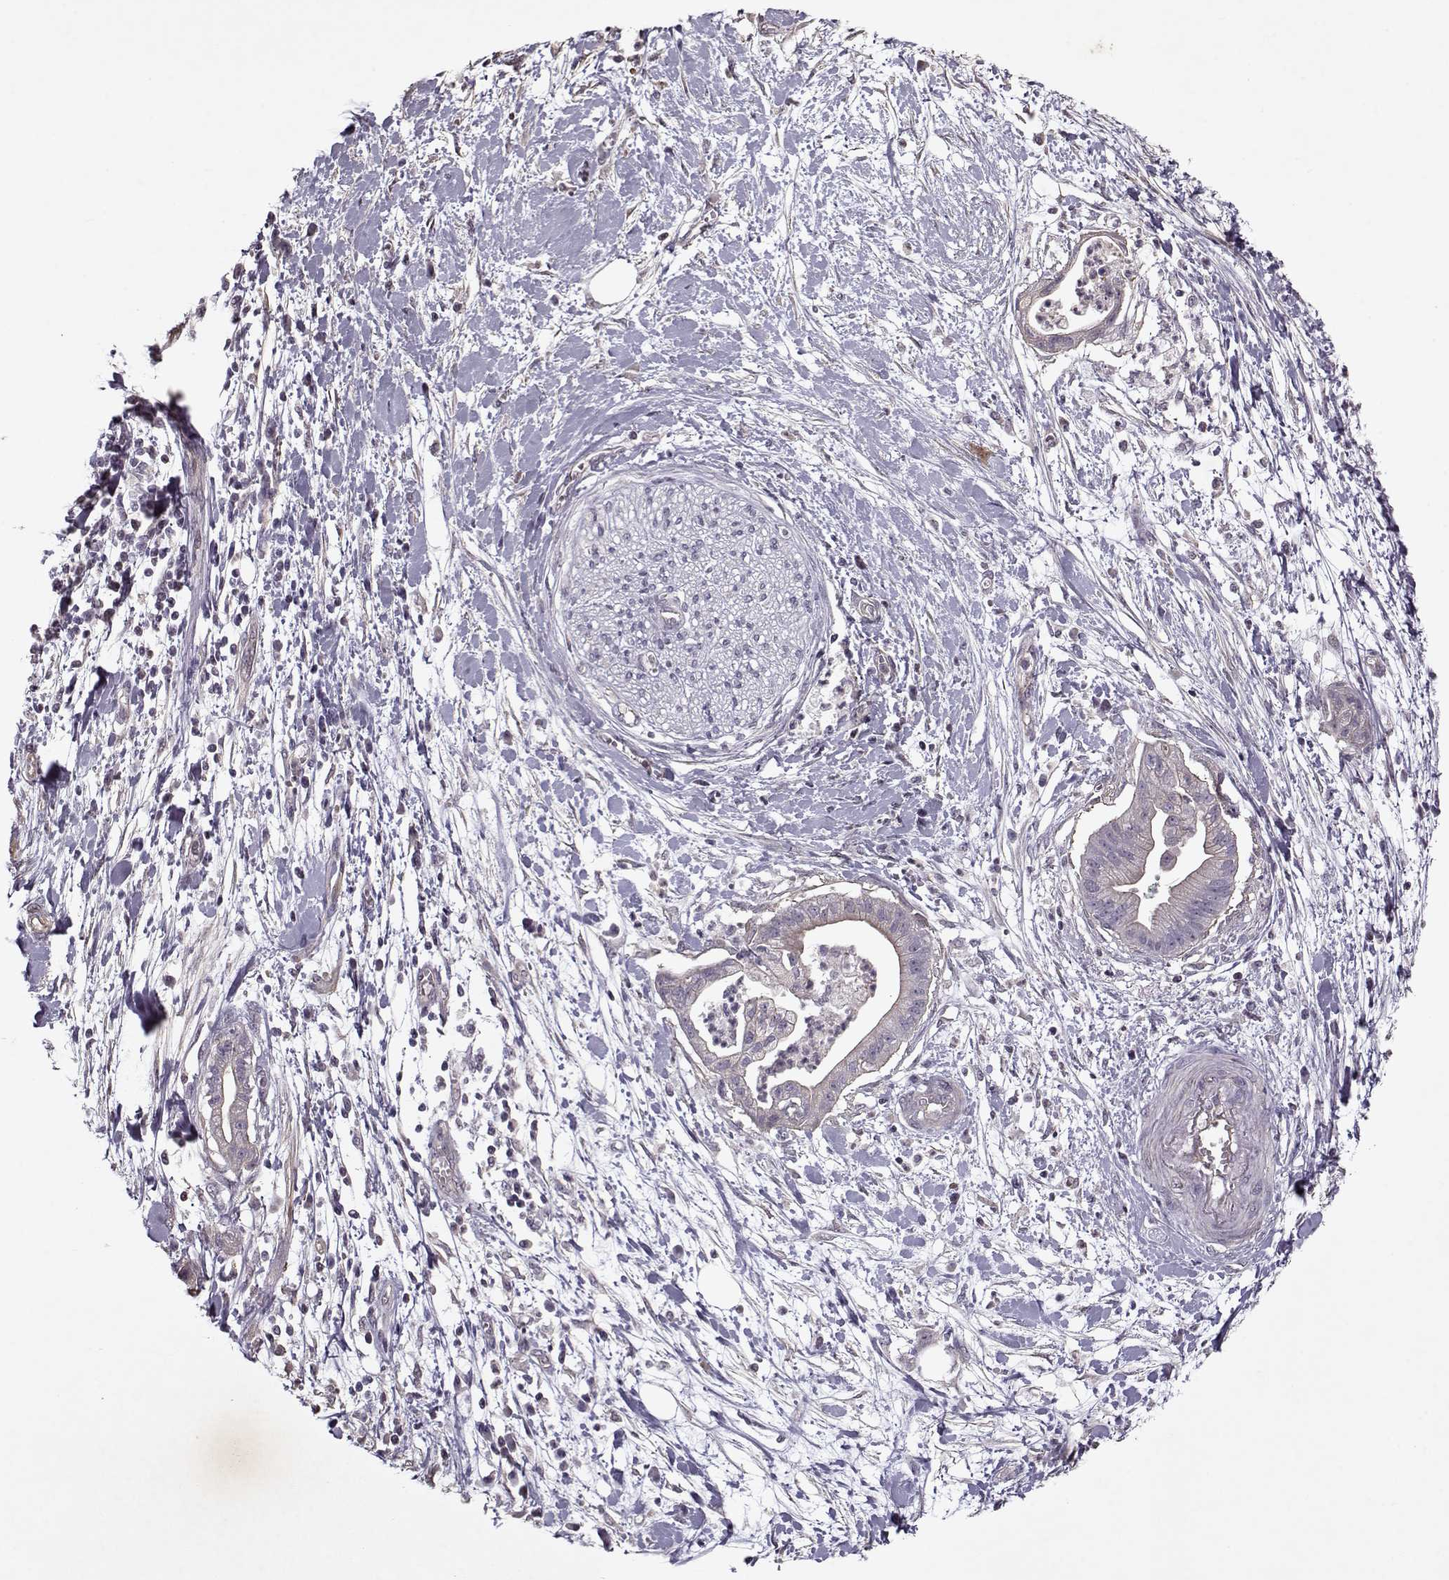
{"staining": {"intensity": "weak", "quantity": "<25%", "location": "cytoplasmic/membranous"}, "tissue": "pancreatic cancer", "cell_type": "Tumor cells", "image_type": "cancer", "snomed": [{"axis": "morphology", "description": "Normal tissue, NOS"}, {"axis": "morphology", "description": "Adenocarcinoma, NOS"}, {"axis": "topography", "description": "Lymph node"}, {"axis": "topography", "description": "Pancreas"}], "caption": "The image reveals no staining of tumor cells in adenocarcinoma (pancreatic).", "gene": "KRT9", "patient": {"sex": "female", "age": 58}}